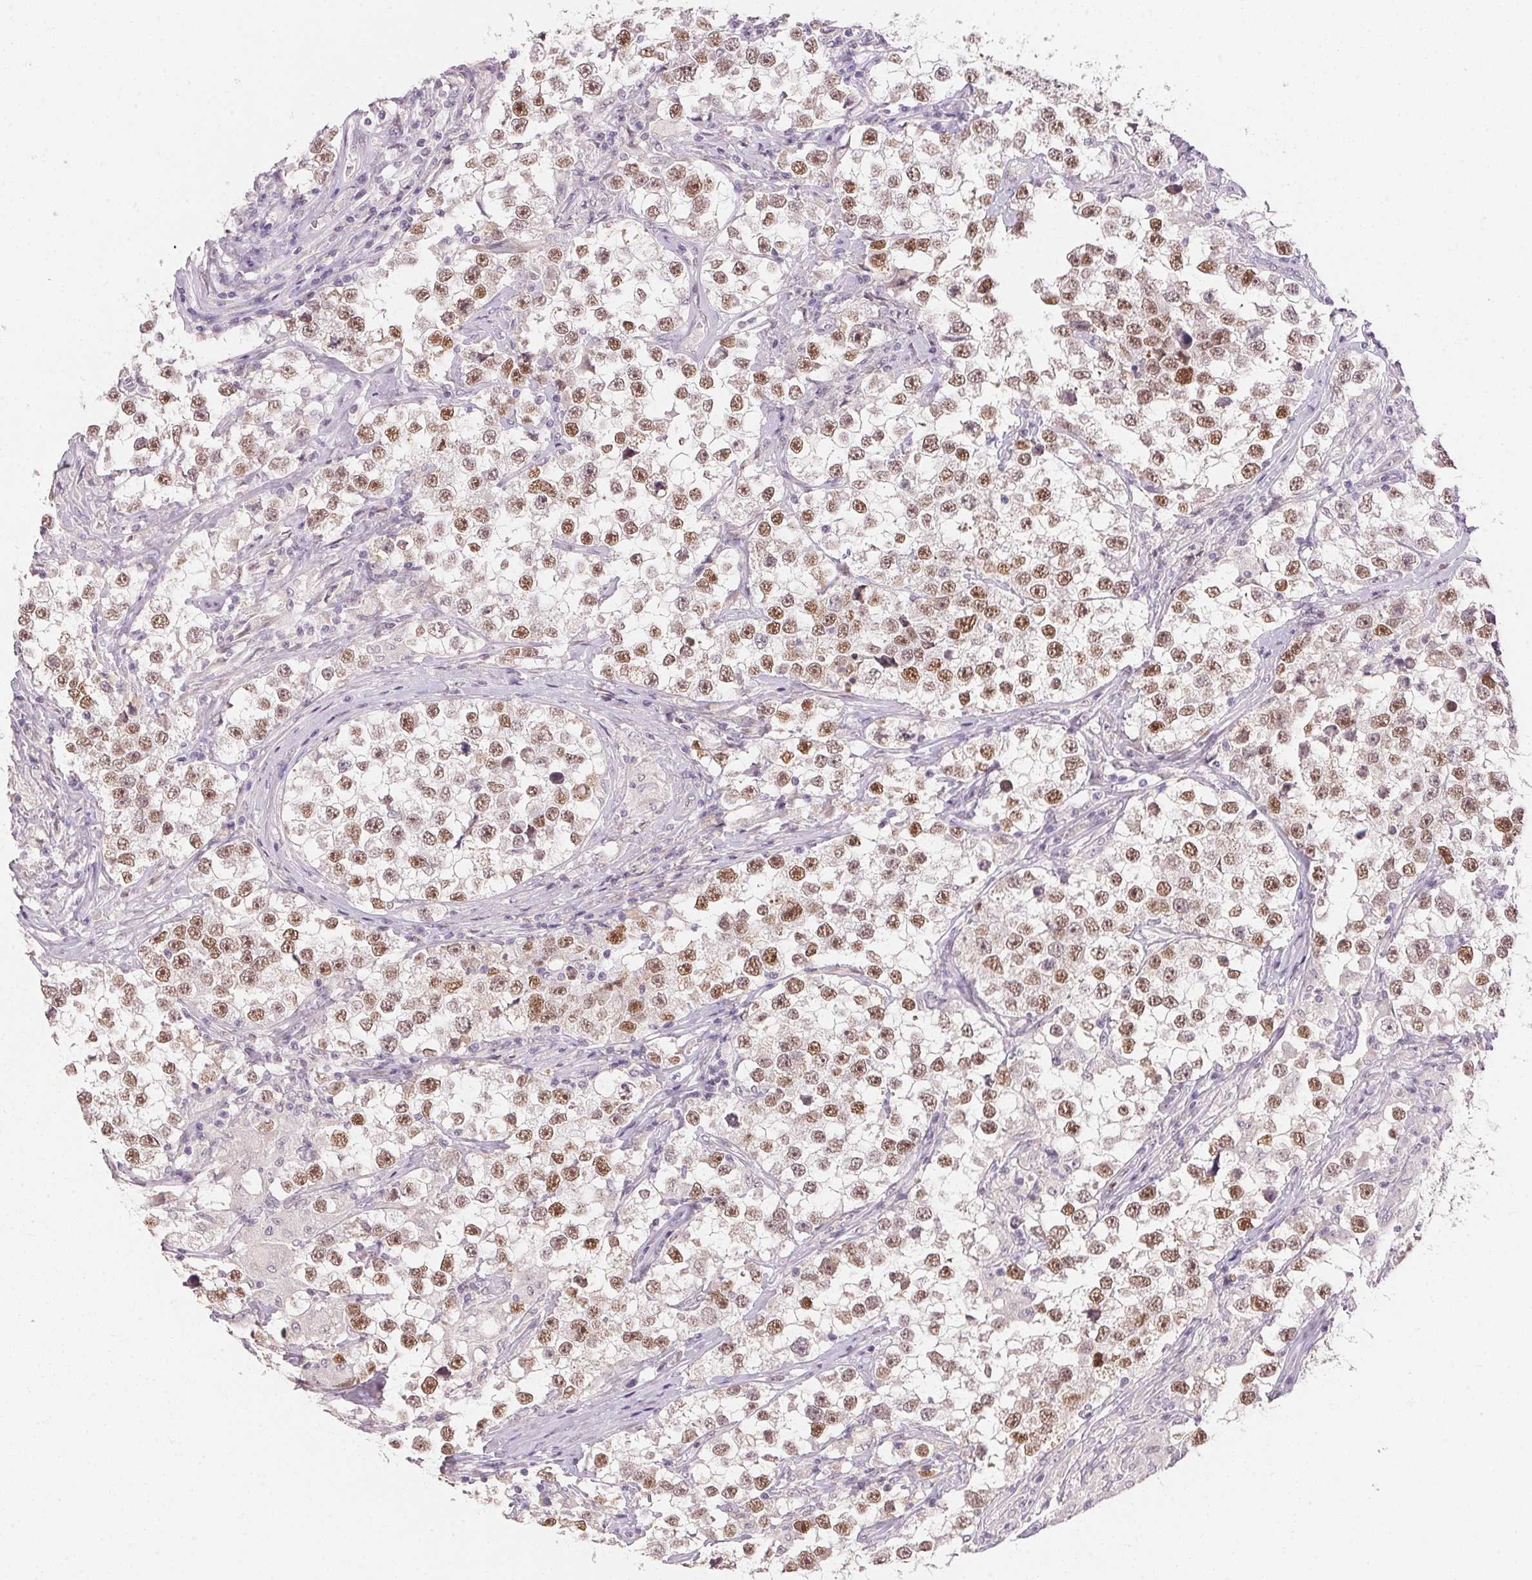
{"staining": {"intensity": "moderate", "quantity": ">75%", "location": "nuclear"}, "tissue": "testis cancer", "cell_type": "Tumor cells", "image_type": "cancer", "snomed": [{"axis": "morphology", "description": "Seminoma, NOS"}, {"axis": "topography", "description": "Testis"}], "caption": "Immunohistochemistry of testis cancer displays medium levels of moderate nuclear staining in about >75% of tumor cells.", "gene": "POLR3G", "patient": {"sex": "male", "age": 46}}